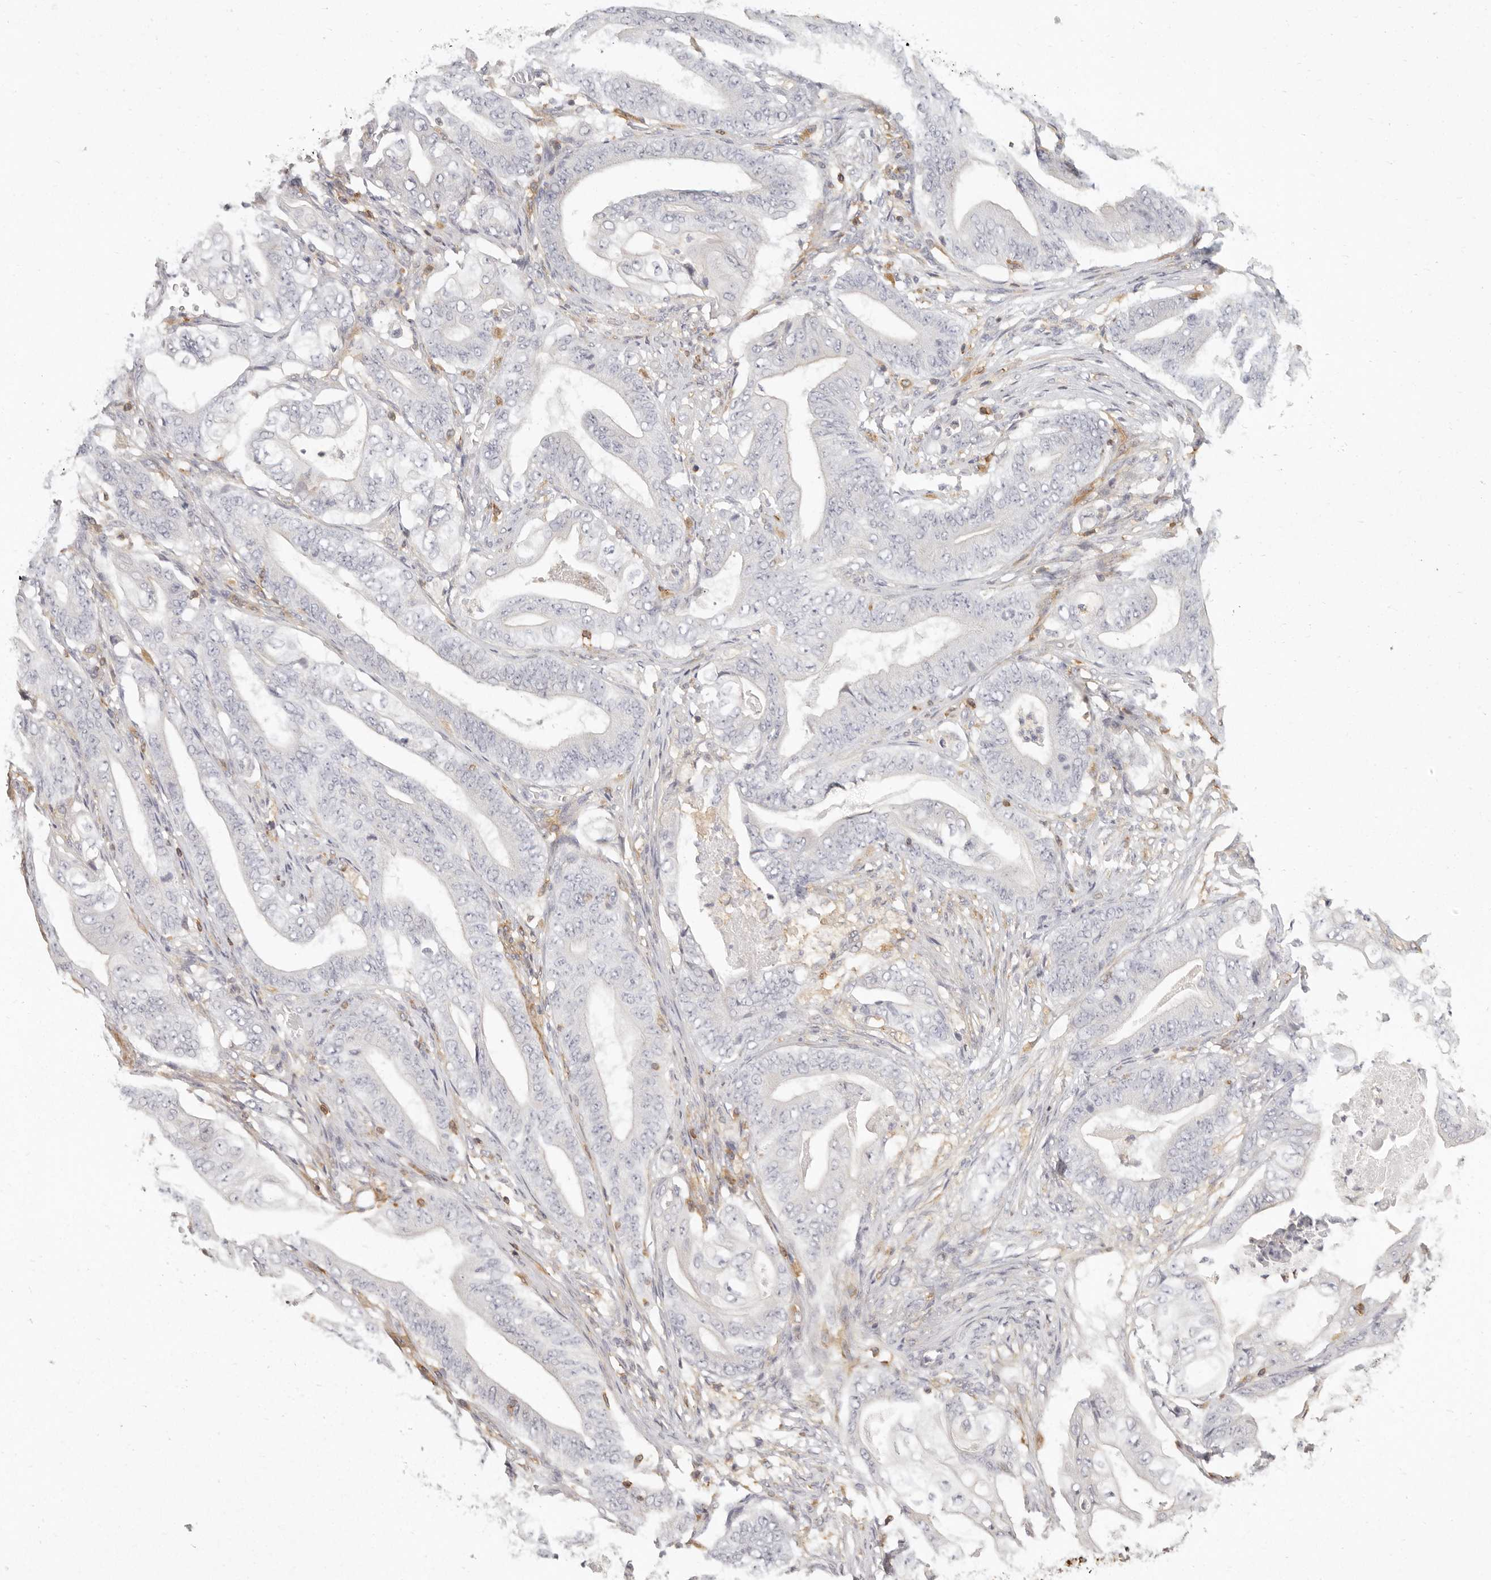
{"staining": {"intensity": "negative", "quantity": "none", "location": "none"}, "tissue": "stomach cancer", "cell_type": "Tumor cells", "image_type": "cancer", "snomed": [{"axis": "morphology", "description": "Adenocarcinoma, NOS"}, {"axis": "topography", "description": "Stomach"}], "caption": "DAB immunohistochemical staining of stomach cancer demonstrates no significant staining in tumor cells. (Brightfield microscopy of DAB (3,3'-diaminobenzidine) IHC at high magnification).", "gene": "NIBAN1", "patient": {"sex": "female", "age": 73}}